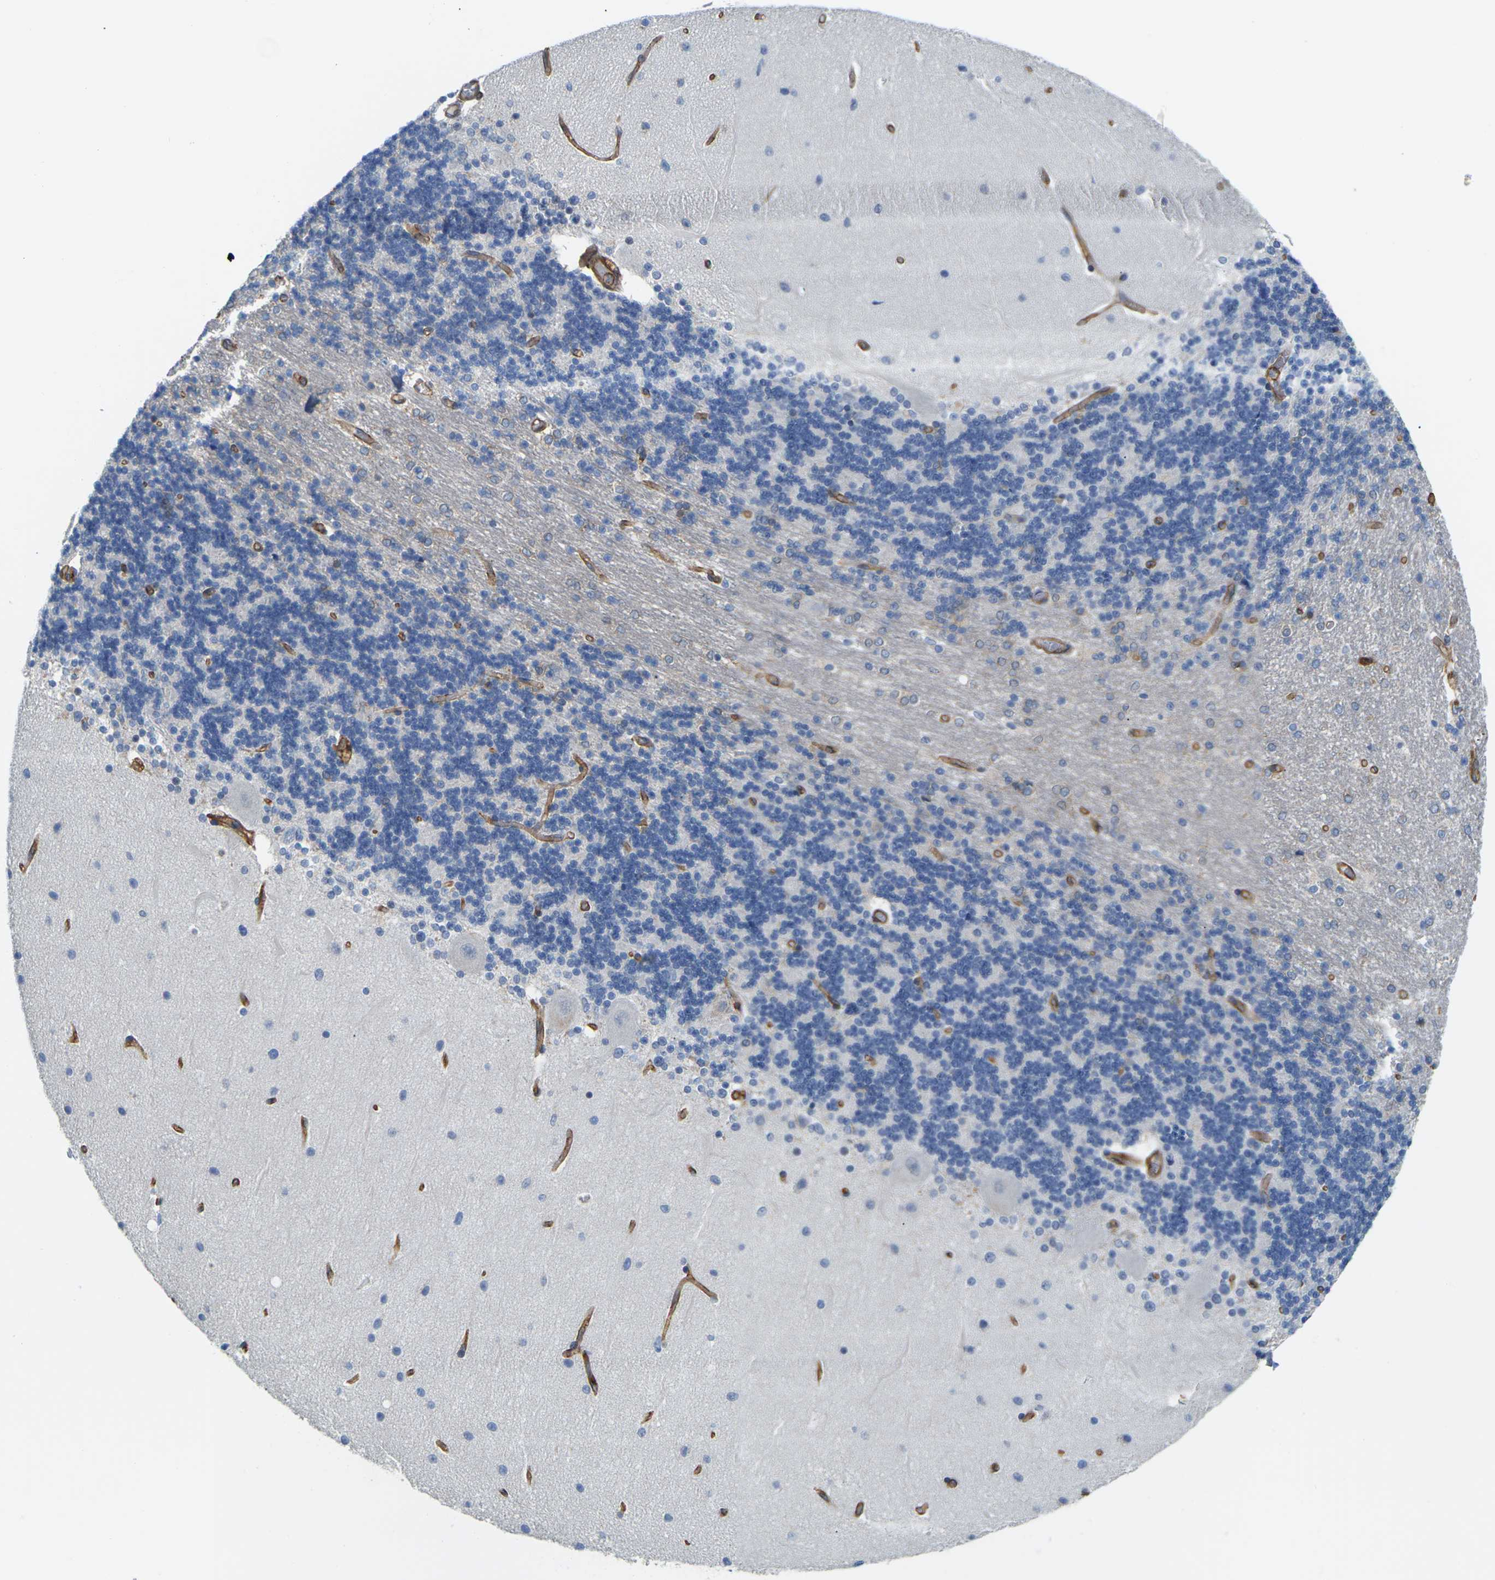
{"staining": {"intensity": "negative", "quantity": "none", "location": "none"}, "tissue": "cerebellum", "cell_type": "Cells in granular layer", "image_type": "normal", "snomed": [{"axis": "morphology", "description": "Normal tissue, NOS"}, {"axis": "topography", "description": "Cerebellum"}], "caption": "A high-resolution histopathology image shows immunohistochemistry (IHC) staining of unremarkable cerebellum, which displays no significant staining in cells in granular layer. Nuclei are stained in blue.", "gene": "IQGAP1", "patient": {"sex": "female", "age": 54}}